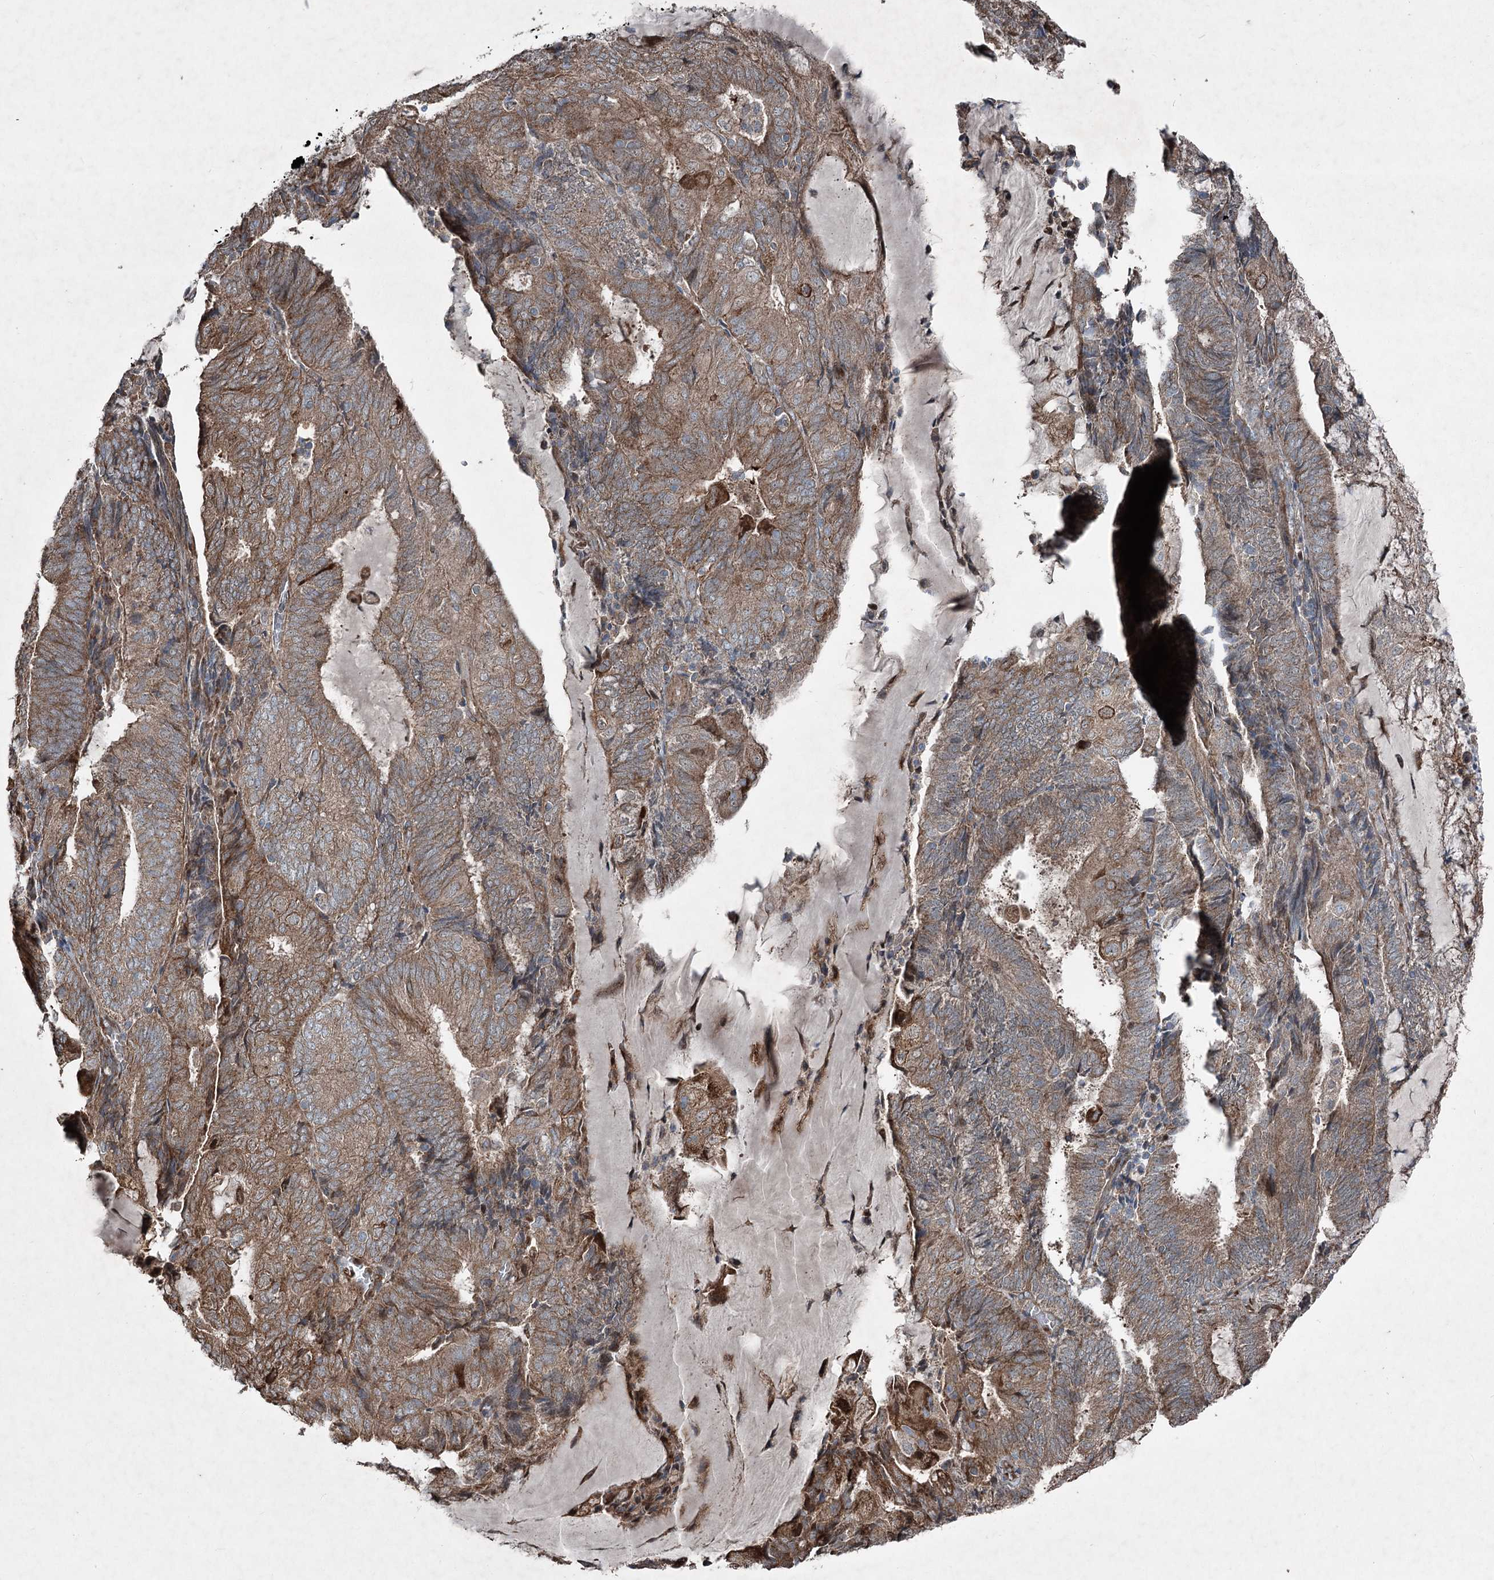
{"staining": {"intensity": "moderate", "quantity": ">75%", "location": "cytoplasmic/membranous"}, "tissue": "endometrial cancer", "cell_type": "Tumor cells", "image_type": "cancer", "snomed": [{"axis": "morphology", "description": "Adenocarcinoma, NOS"}, {"axis": "topography", "description": "Endometrium"}], "caption": "Tumor cells exhibit medium levels of moderate cytoplasmic/membranous expression in about >75% of cells in endometrial cancer.", "gene": "SERINC5", "patient": {"sex": "female", "age": 81}}